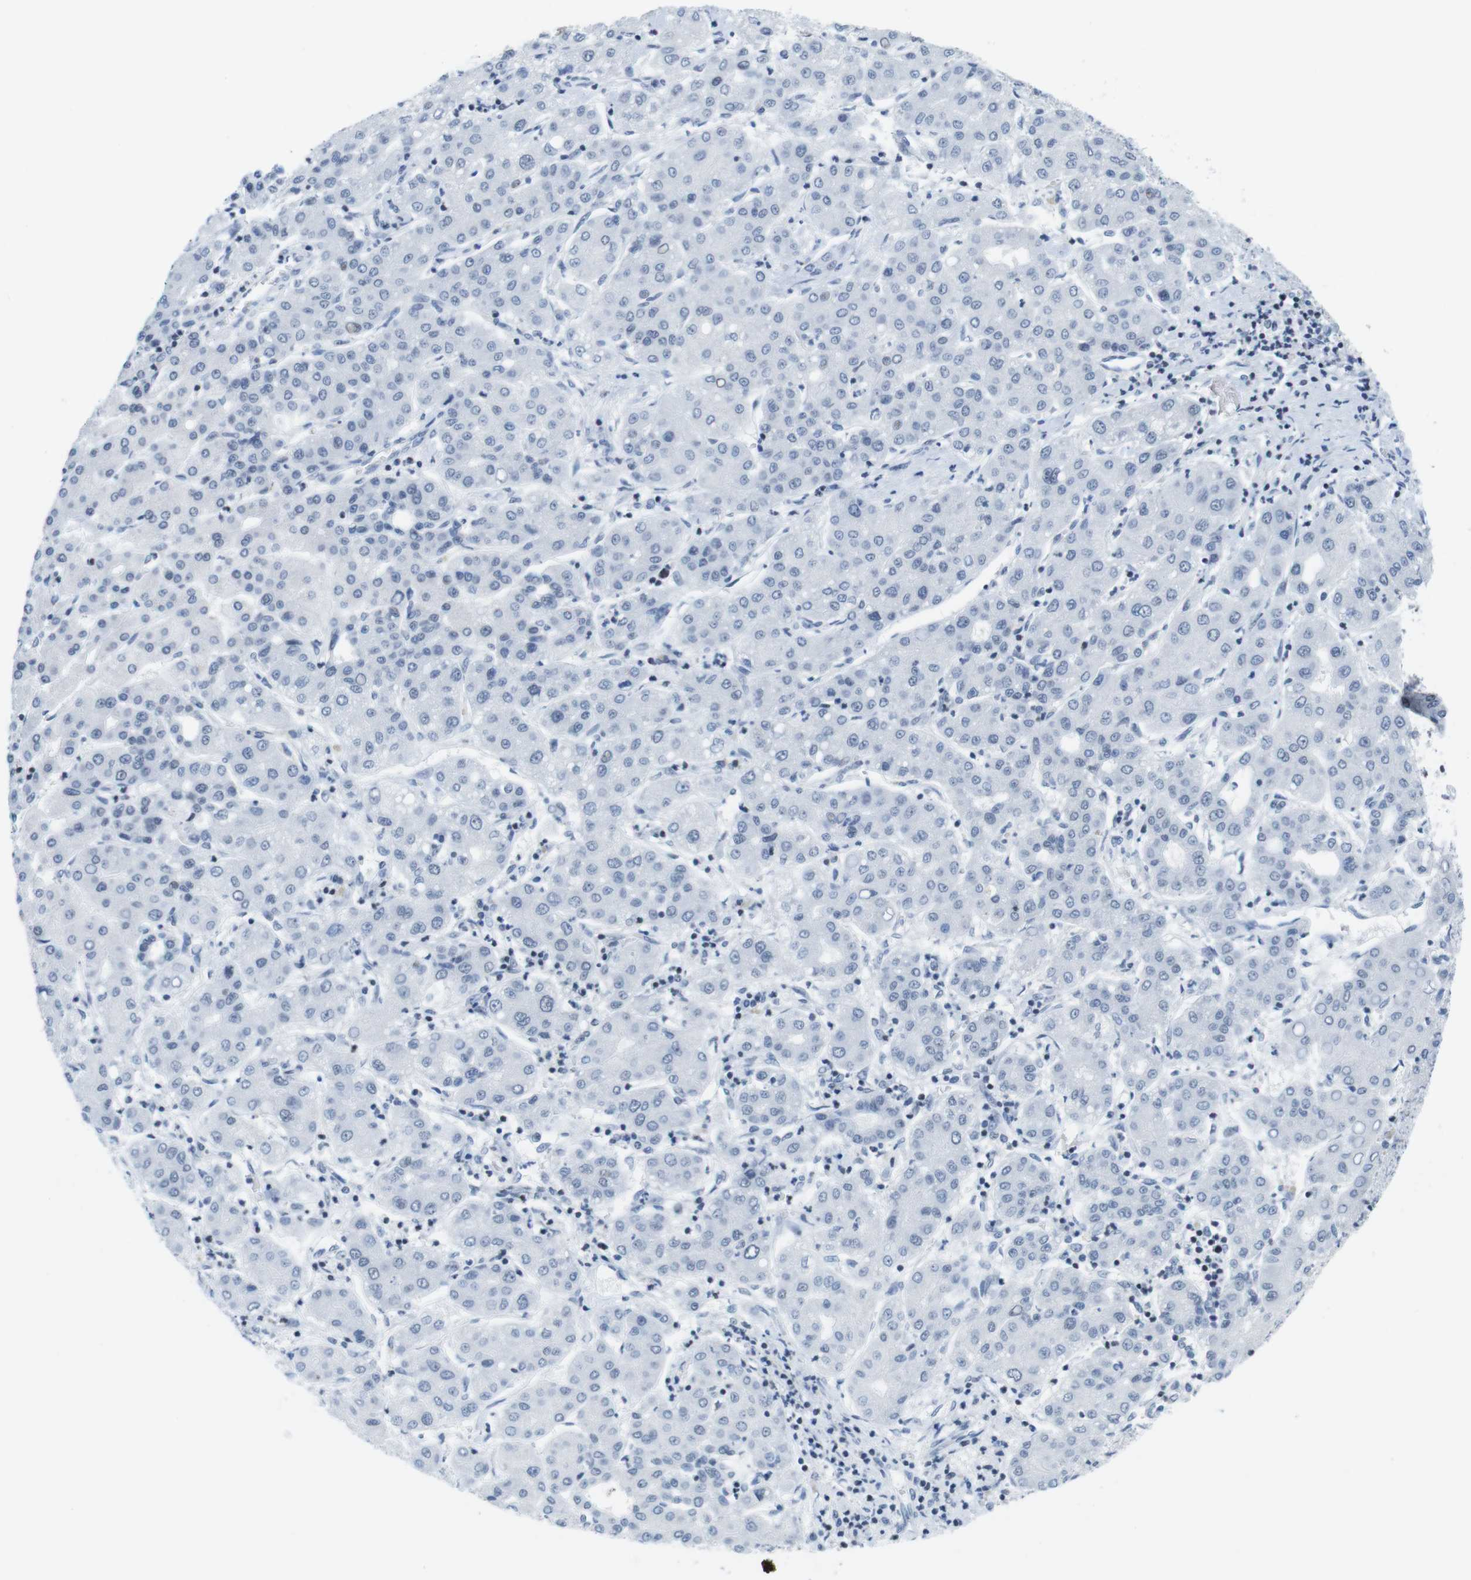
{"staining": {"intensity": "negative", "quantity": "none", "location": "none"}, "tissue": "liver cancer", "cell_type": "Tumor cells", "image_type": "cancer", "snomed": [{"axis": "morphology", "description": "Carcinoma, Hepatocellular, NOS"}, {"axis": "topography", "description": "Liver"}], "caption": "A histopathology image of hepatocellular carcinoma (liver) stained for a protein displays no brown staining in tumor cells.", "gene": "NIFK", "patient": {"sex": "male", "age": 65}}